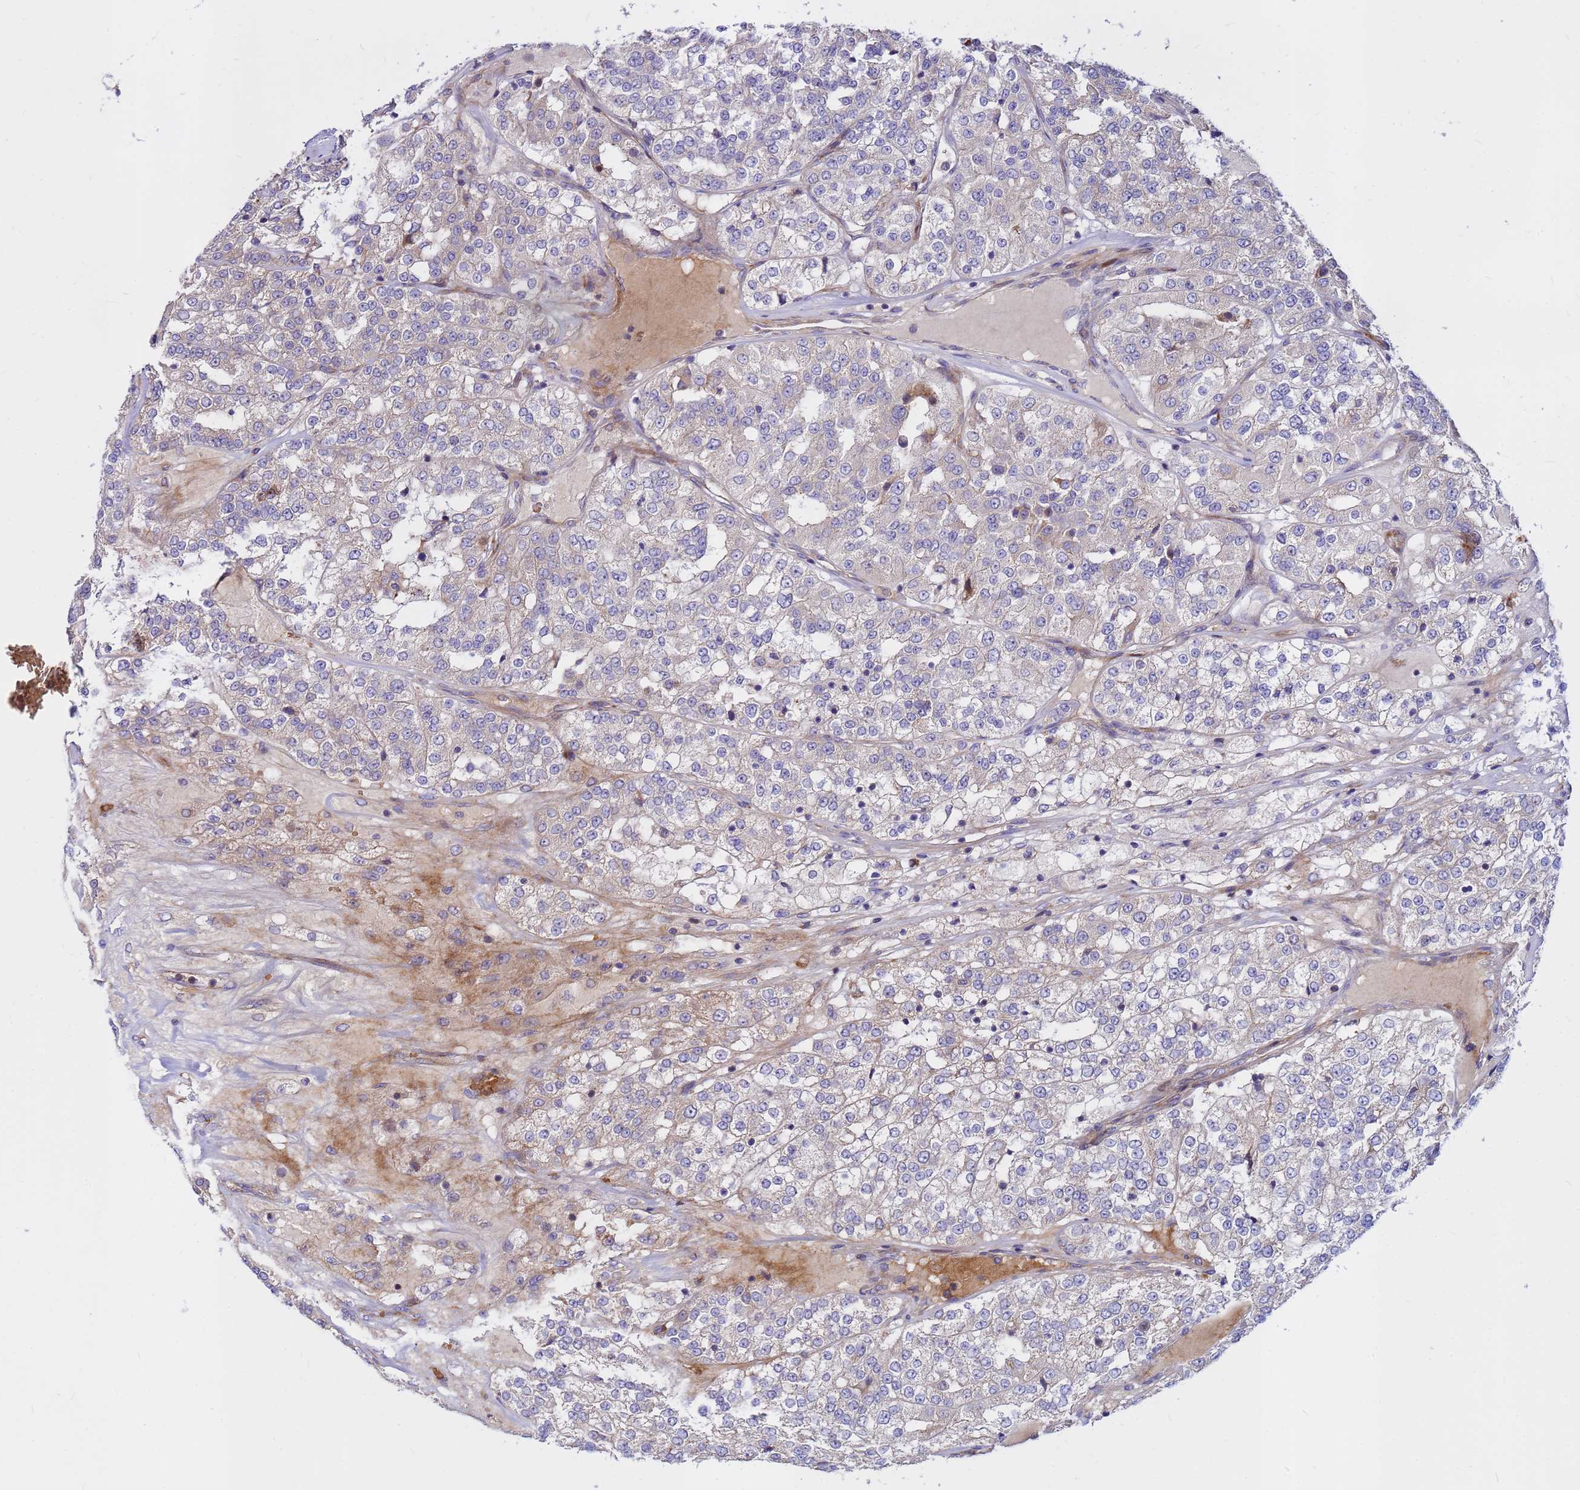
{"staining": {"intensity": "negative", "quantity": "none", "location": "none"}, "tissue": "renal cancer", "cell_type": "Tumor cells", "image_type": "cancer", "snomed": [{"axis": "morphology", "description": "Adenocarcinoma, NOS"}, {"axis": "topography", "description": "Kidney"}], "caption": "This is a histopathology image of immunohistochemistry (IHC) staining of renal adenocarcinoma, which shows no staining in tumor cells.", "gene": "ZNF669", "patient": {"sex": "female", "age": 63}}